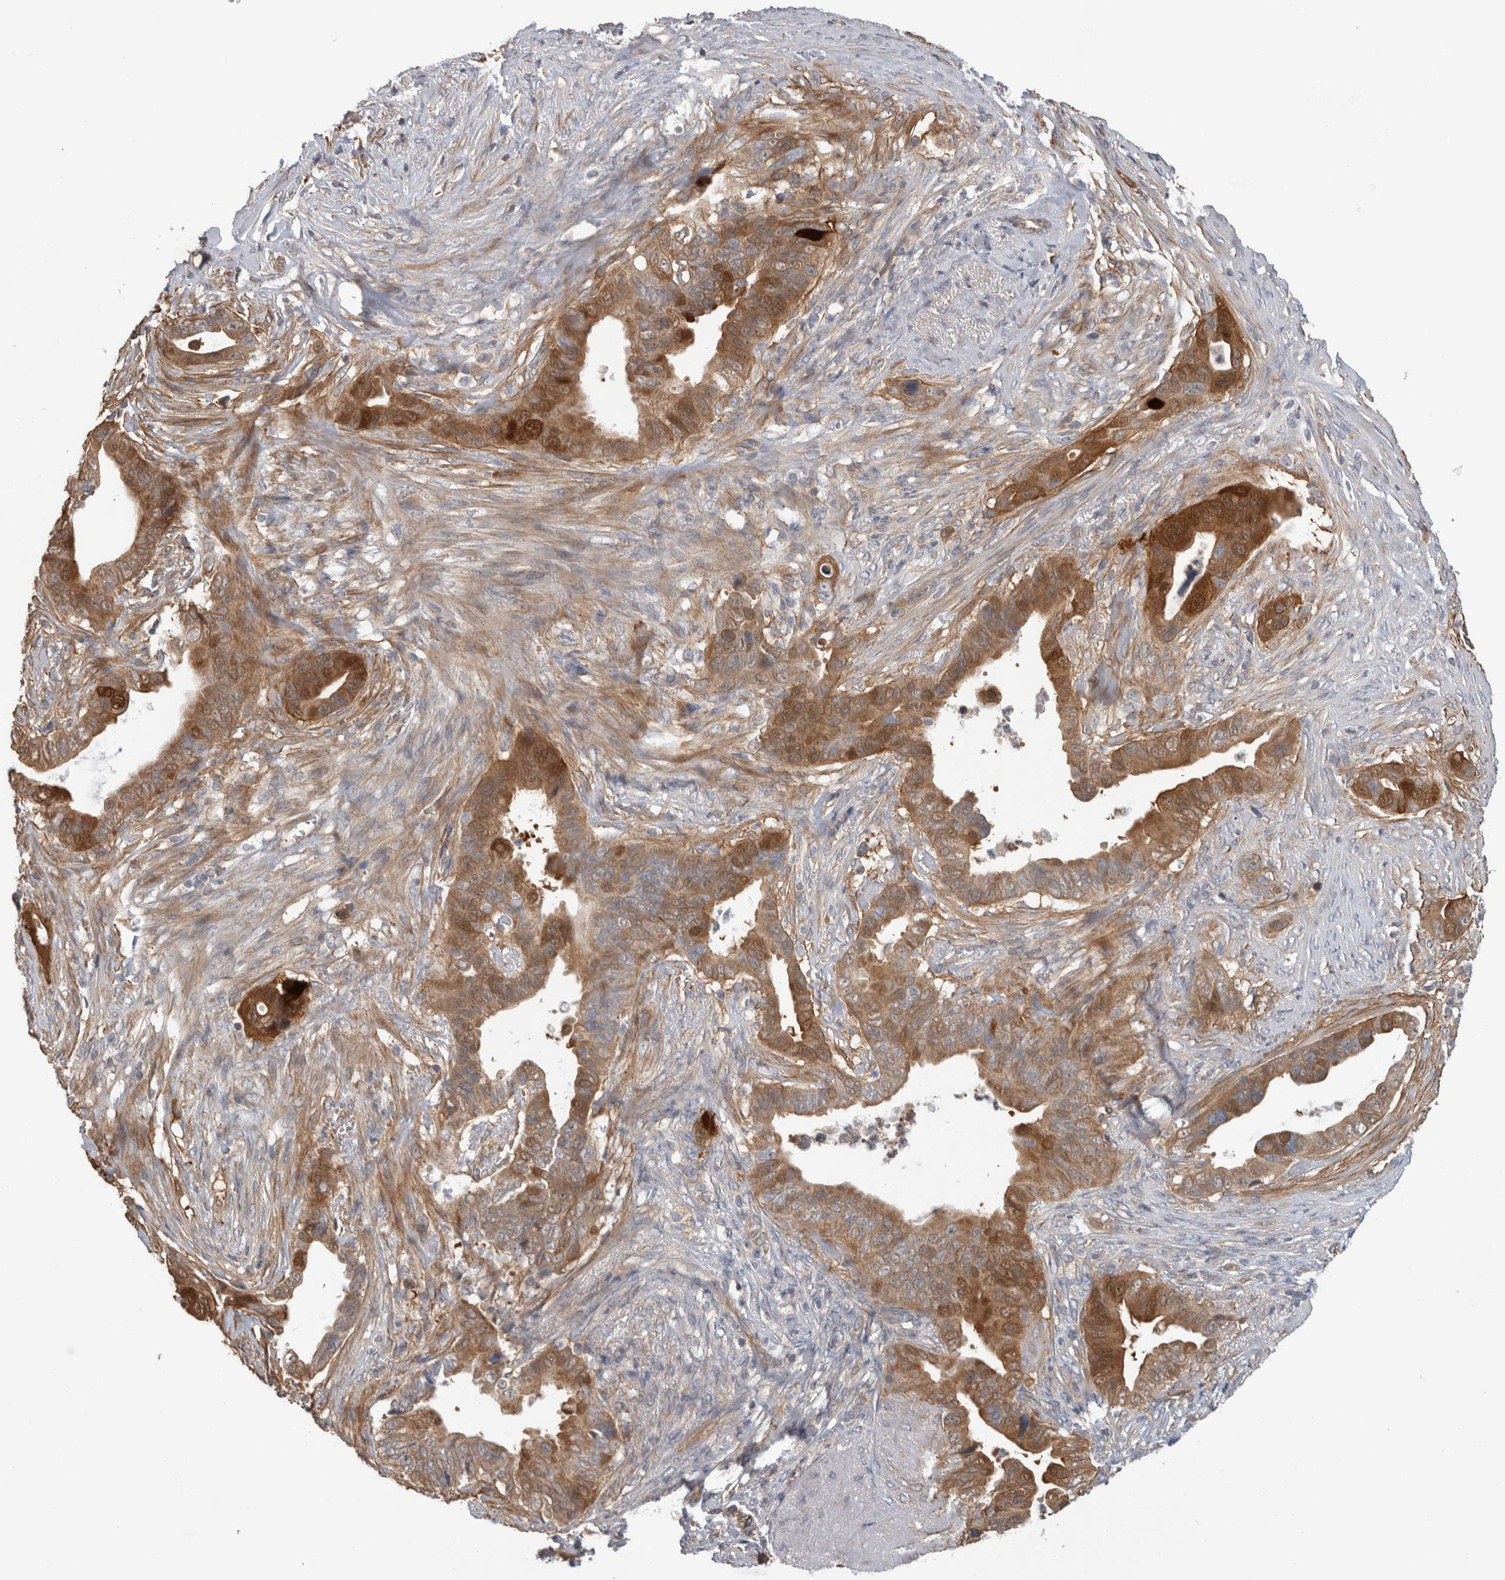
{"staining": {"intensity": "moderate", "quantity": ">75%", "location": "cytoplasmic/membranous,nuclear"}, "tissue": "pancreatic cancer", "cell_type": "Tumor cells", "image_type": "cancer", "snomed": [{"axis": "morphology", "description": "Adenocarcinoma, NOS"}, {"axis": "topography", "description": "Pancreas"}], "caption": "This is a histology image of immunohistochemistry staining of adenocarcinoma (pancreatic), which shows moderate positivity in the cytoplasmic/membranous and nuclear of tumor cells.", "gene": "SFXN2", "patient": {"sex": "female", "age": 72}}